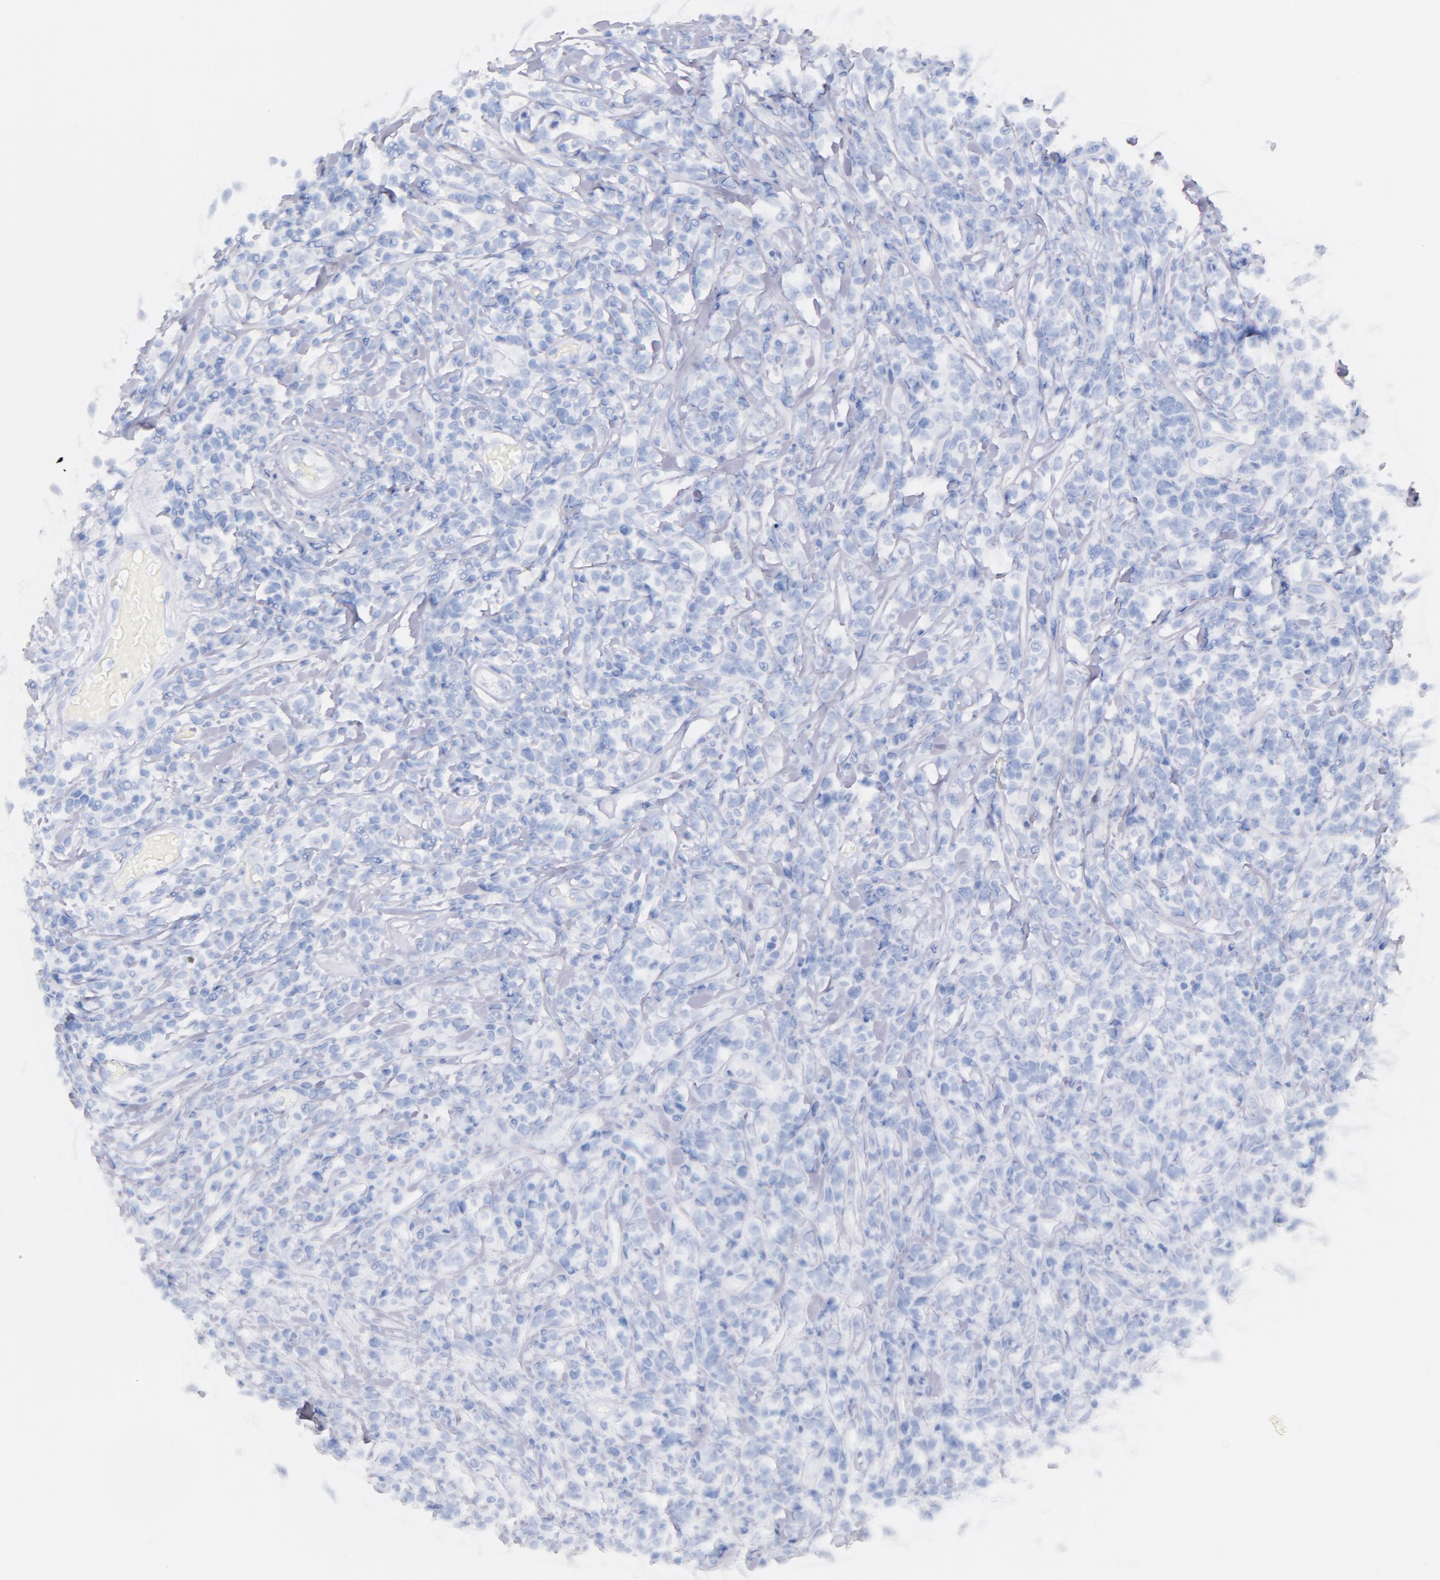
{"staining": {"intensity": "negative", "quantity": "none", "location": "none"}, "tissue": "lymphoma", "cell_type": "Tumor cells", "image_type": "cancer", "snomed": [{"axis": "morphology", "description": "Malignant lymphoma, non-Hodgkin's type, High grade"}, {"axis": "topography", "description": "Colon"}], "caption": "DAB immunohistochemical staining of lymphoma displays no significant positivity in tumor cells. The staining is performed using DAB brown chromogen with nuclei counter-stained in using hematoxylin.", "gene": "CD44", "patient": {"sex": "male", "age": 82}}